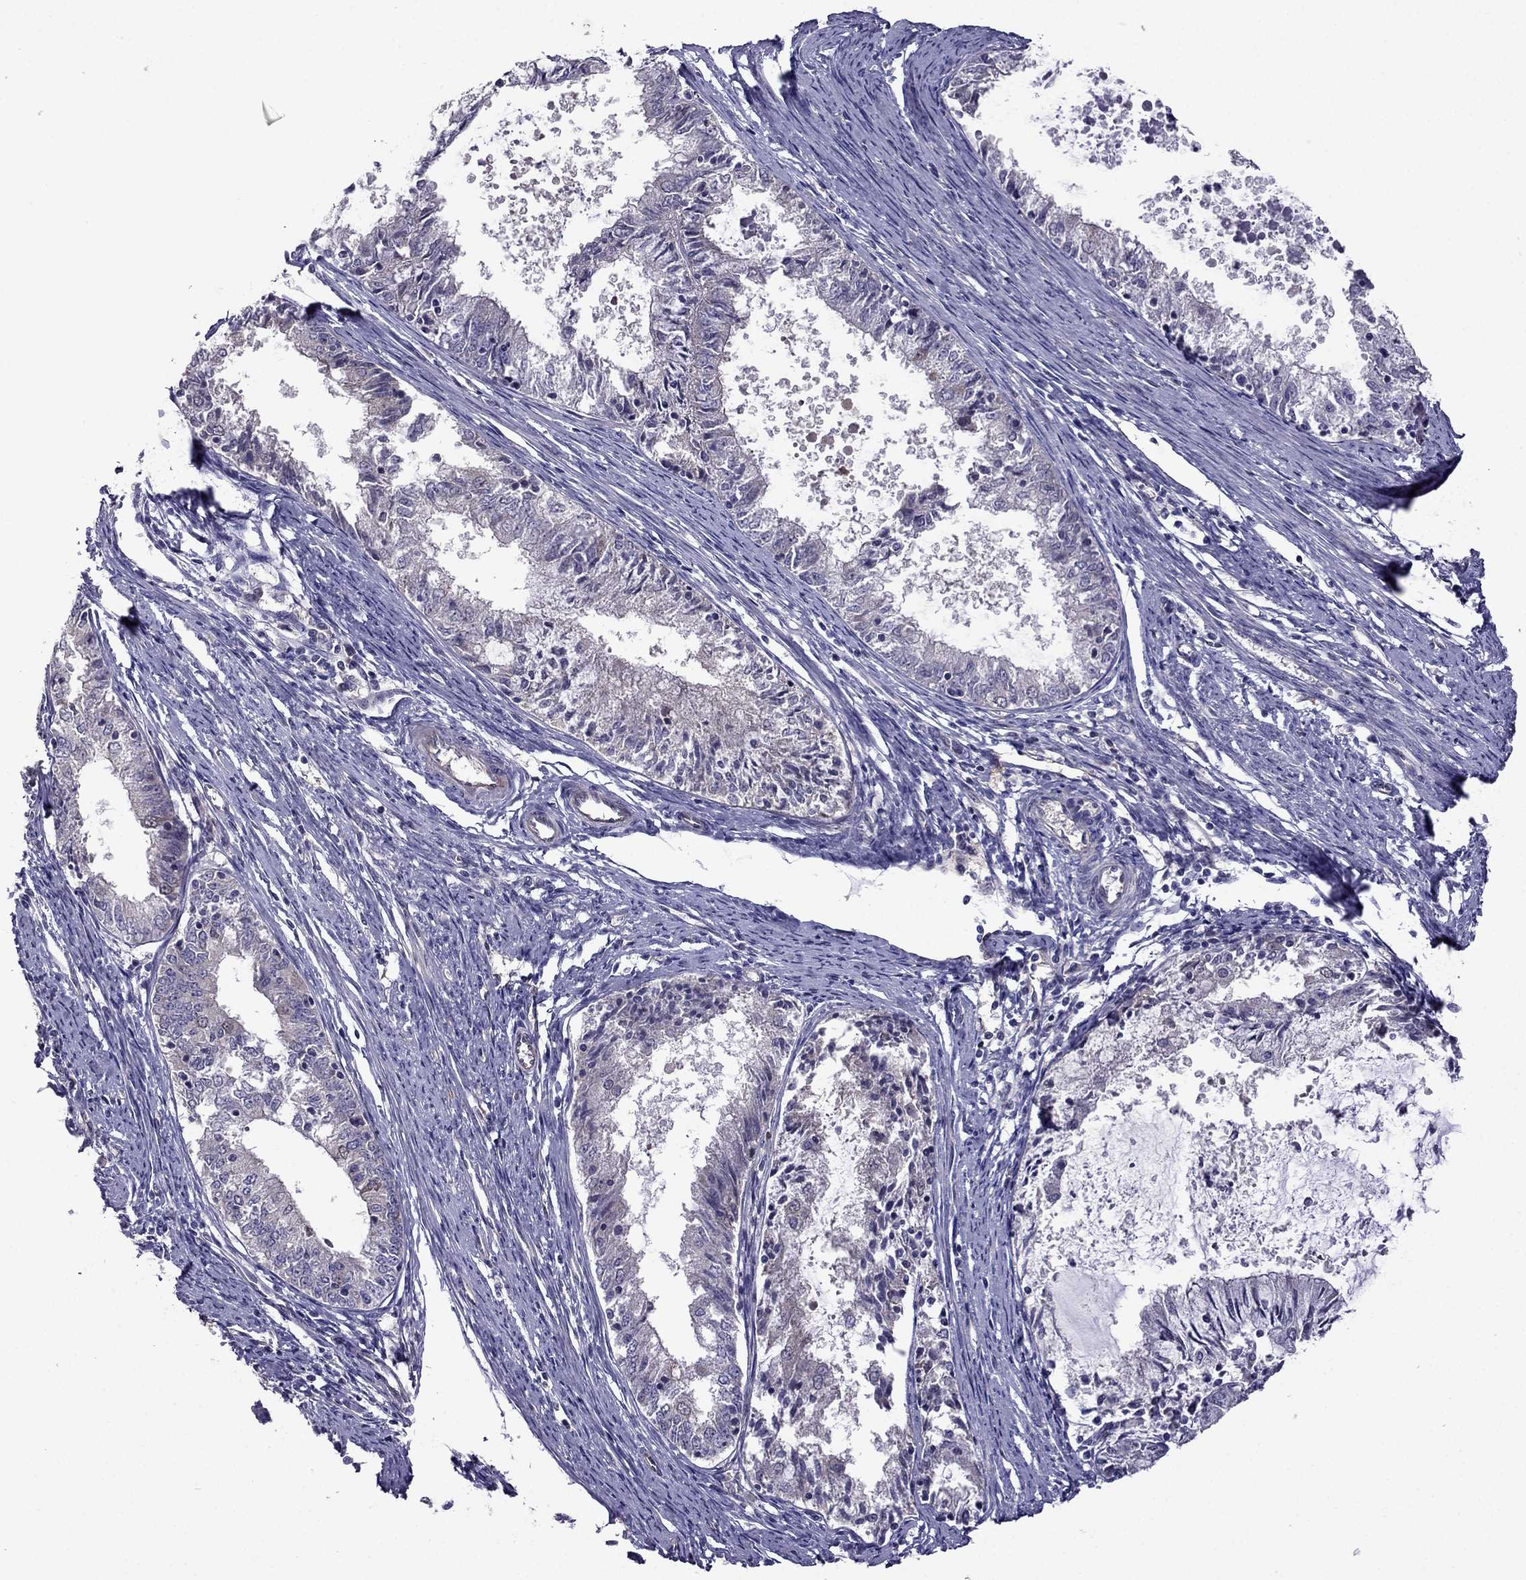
{"staining": {"intensity": "negative", "quantity": "none", "location": "none"}, "tissue": "endometrial cancer", "cell_type": "Tumor cells", "image_type": "cancer", "snomed": [{"axis": "morphology", "description": "Adenocarcinoma, NOS"}, {"axis": "topography", "description": "Endometrium"}], "caption": "DAB immunohistochemical staining of endometrial cancer (adenocarcinoma) exhibits no significant staining in tumor cells.", "gene": "CDK5", "patient": {"sex": "female", "age": 57}}